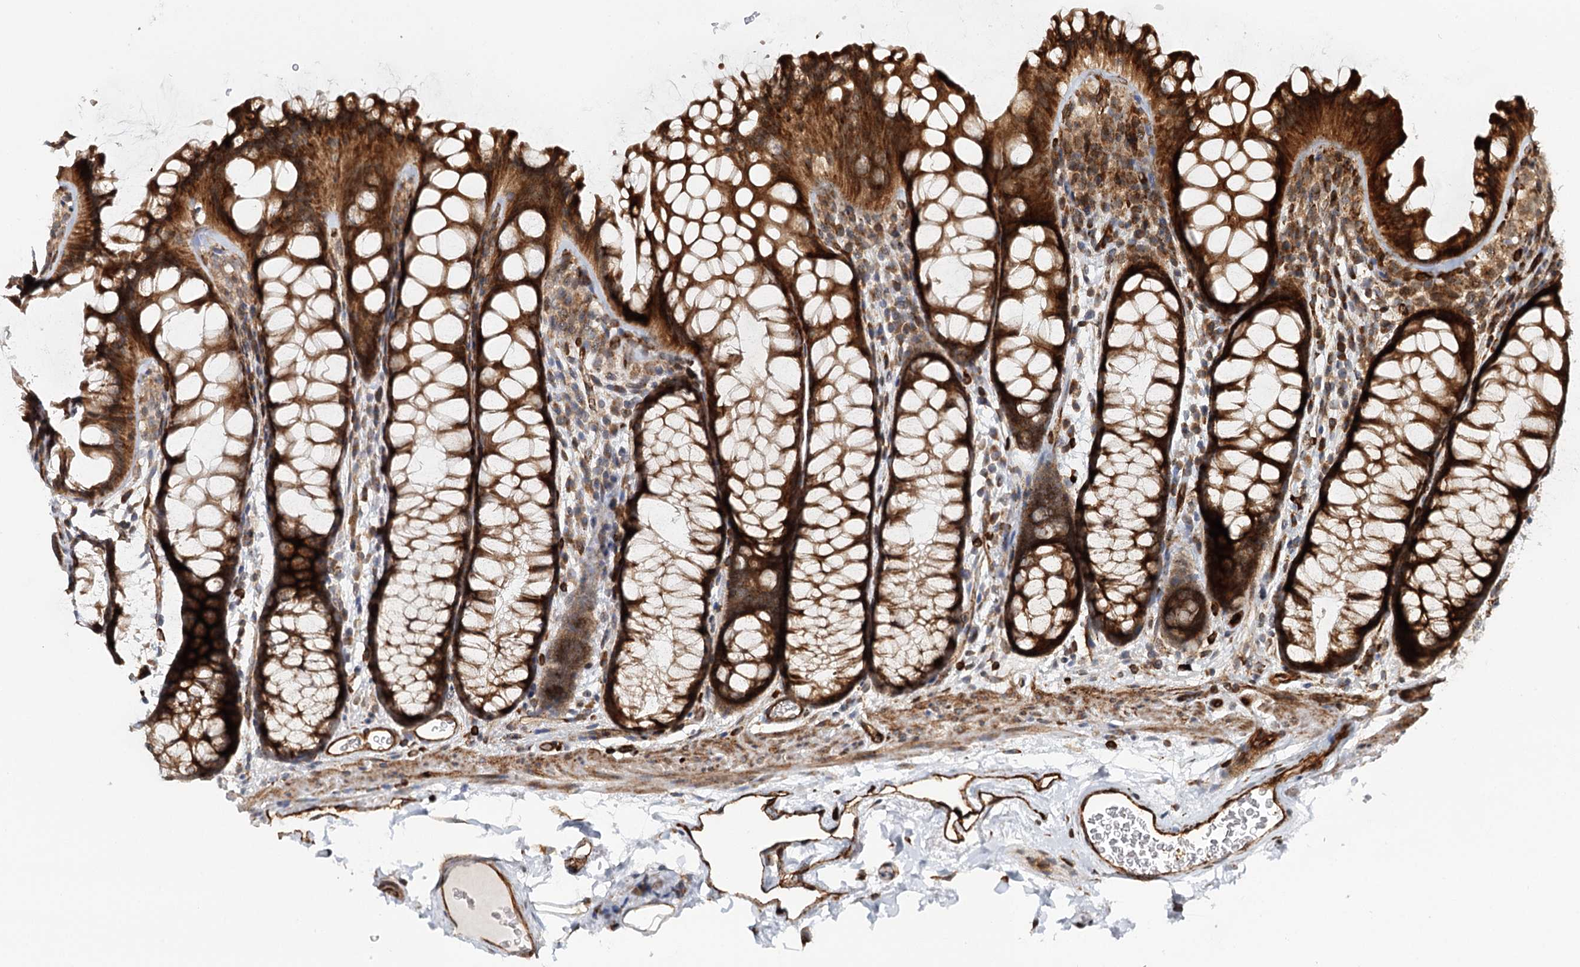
{"staining": {"intensity": "moderate", "quantity": ">75%", "location": "cytoplasmic/membranous"}, "tissue": "colon", "cell_type": "Endothelial cells", "image_type": "normal", "snomed": [{"axis": "morphology", "description": "Normal tissue, NOS"}, {"axis": "topography", "description": "Colon"}], "caption": "Endothelial cells display moderate cytoplasmic/membranous staining in approximately >75% of cells in normal colon. The staining was performed using DAB, with brown indicating positive protein expression. Nuclei are stained blue with hematoxylin.", "gene": "MKNK1", "patient": {"sex": "female", "age": 82}}